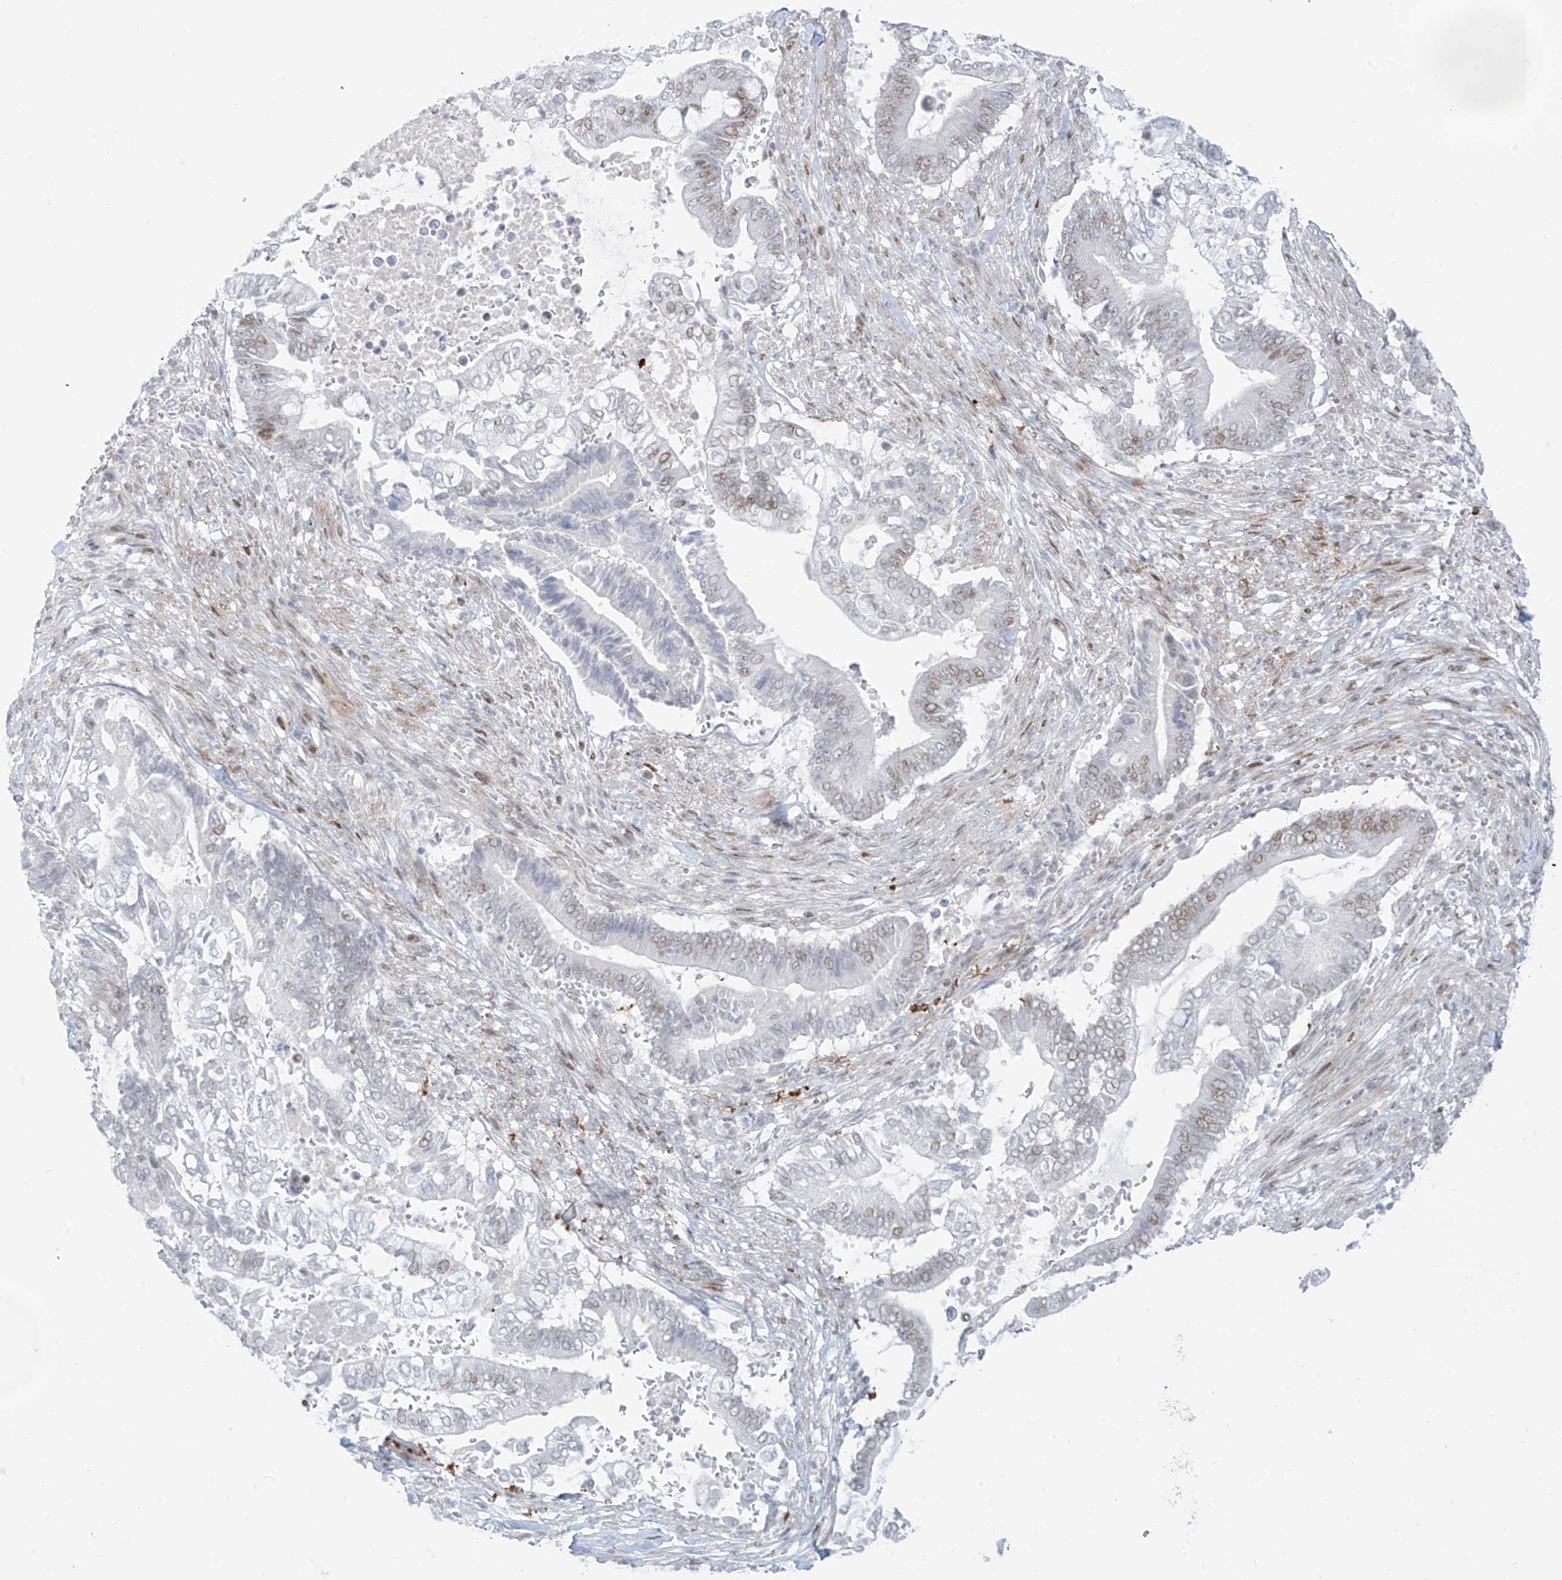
{"staining": {"intensity": "weak", "quantity": "25%-75%", "location": "nuclear"}, "tissue": "pancreatic cancer", "cell_type": "Tumor cells", "image_type": "cancer", "snomed": [{"axis": "morphology", "description": "Adenocarcinoma, NOS"}, {"axis": "topography", "description": "Pancreas"}], "caption": "Immunohistochemical staining of pancreatic adenocarcinoma displays weak nuclear protein expression in about 25%-75% of tumor cells.", "gene": "LIN9", "patient": {"sex": "male", "age": 68}}